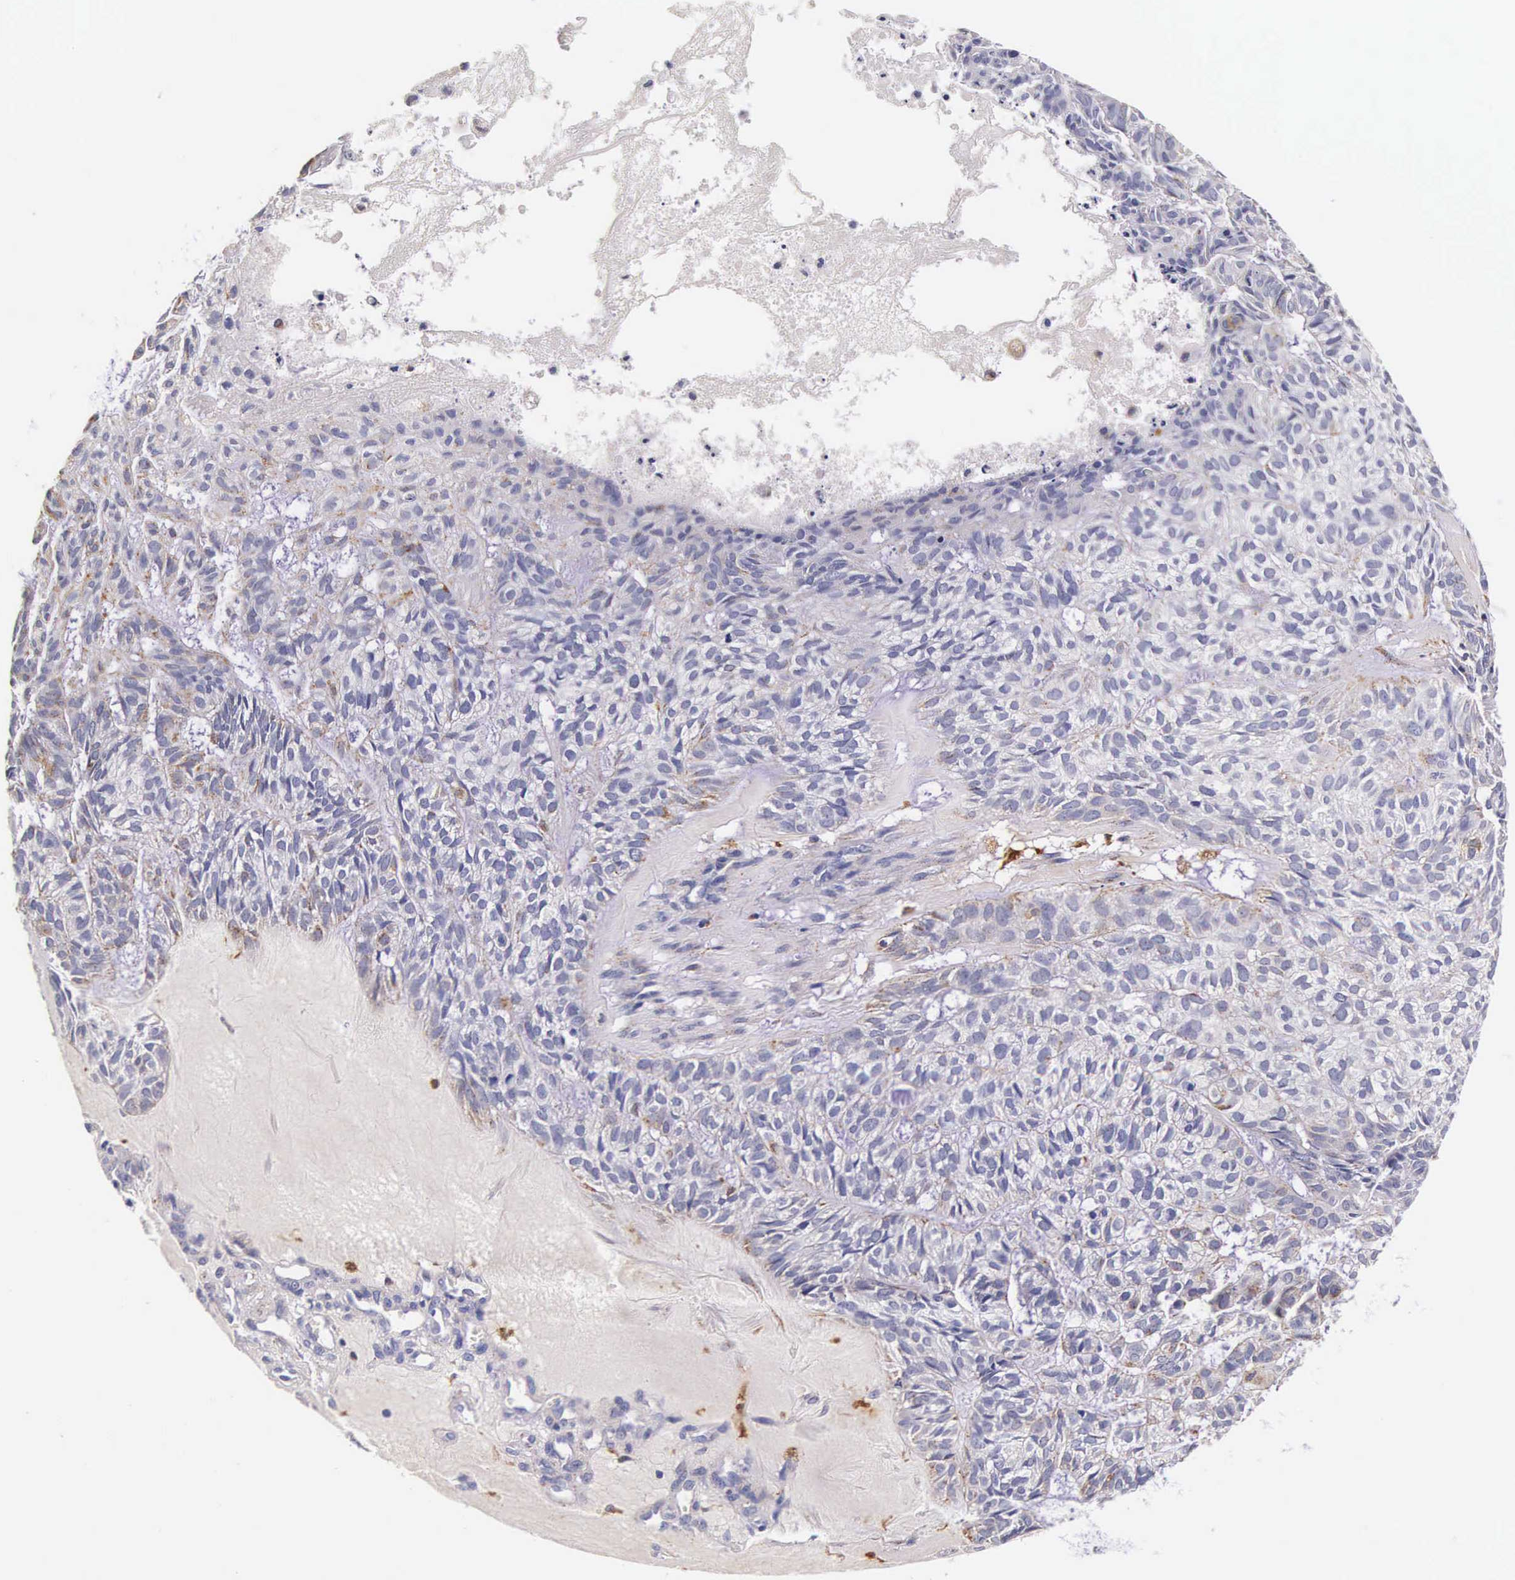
{"staining": {"intensity": "moderate", "quantity": "25%-75%", "location": "cytoplasmic/membranous"}, "tissue": "skin cancer", "cell_type": "Tumor cells", "image_type": "cancer", "snomed": [{"axis": "morphology", "description": "Basal cell carcinoma"}, {"axis": "topography", "description": "Skin"}], "caption": "Skin cancer (basal cell carcinoma) tissue exhibits moderate cytoplasmic/membranous staining in about 25%-75% of tumor cells", "gene": "CTSB", "patient": {"sex": "male", "age": 75}}